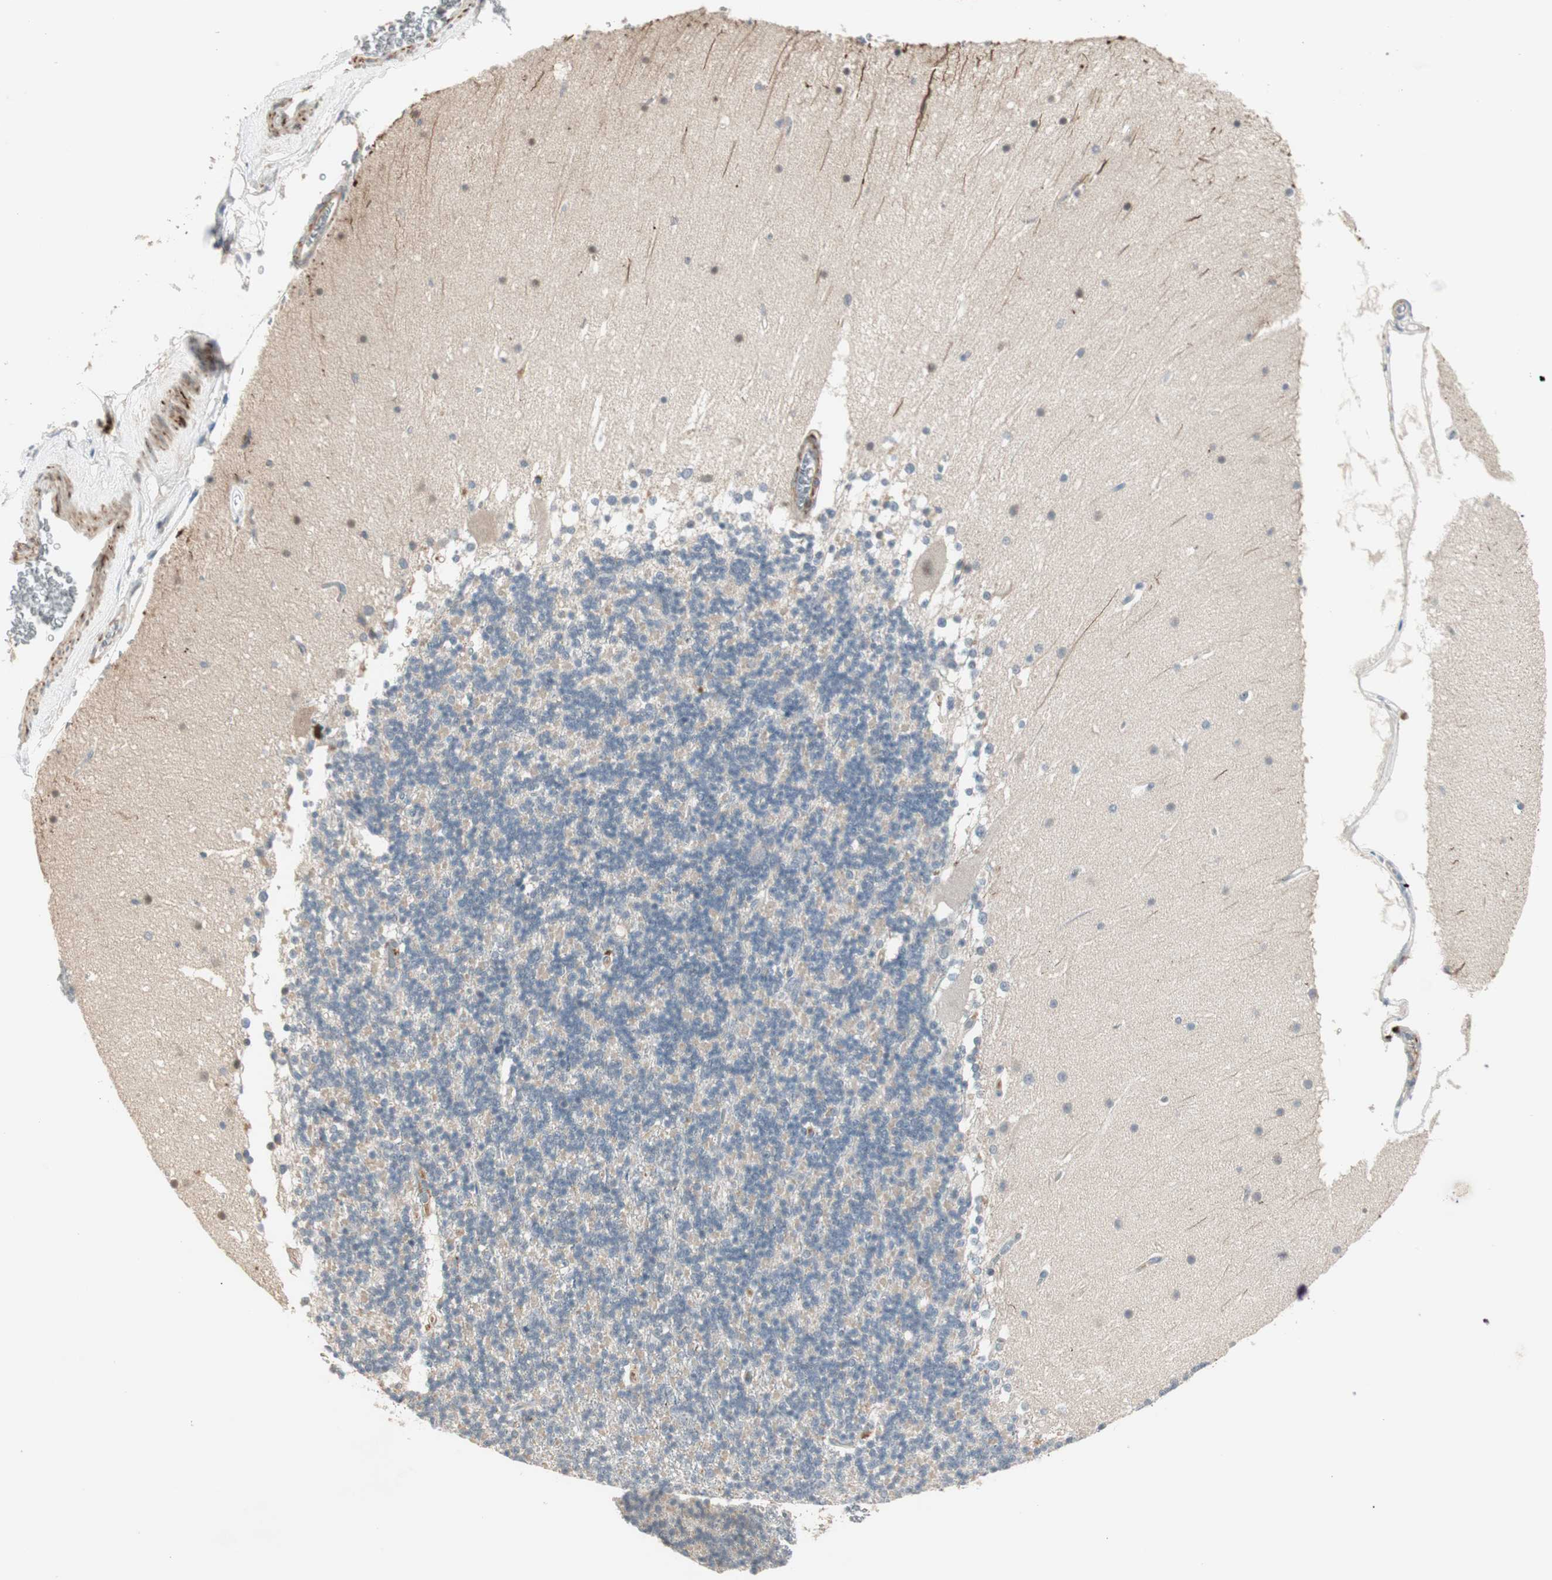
{"staining": {"intensity": "negative", "quantity": "none", "location": "none"}, "tissue": "cerebellum", "cell_type": "Cells in granular layer", "image_type": "normal", "snomed": [{"axis": "morphology", "description": "Normal tissue, NOS"}, {"axis": "topography", "description": "Cerebellum"}], "caption": "DAB immunohistochemical staining of unremarkable cerebellum reveals no significant positivity in cells in granular layer.", "gene": "RNGTT", "patient": {"sex": "female", "age": 19}}